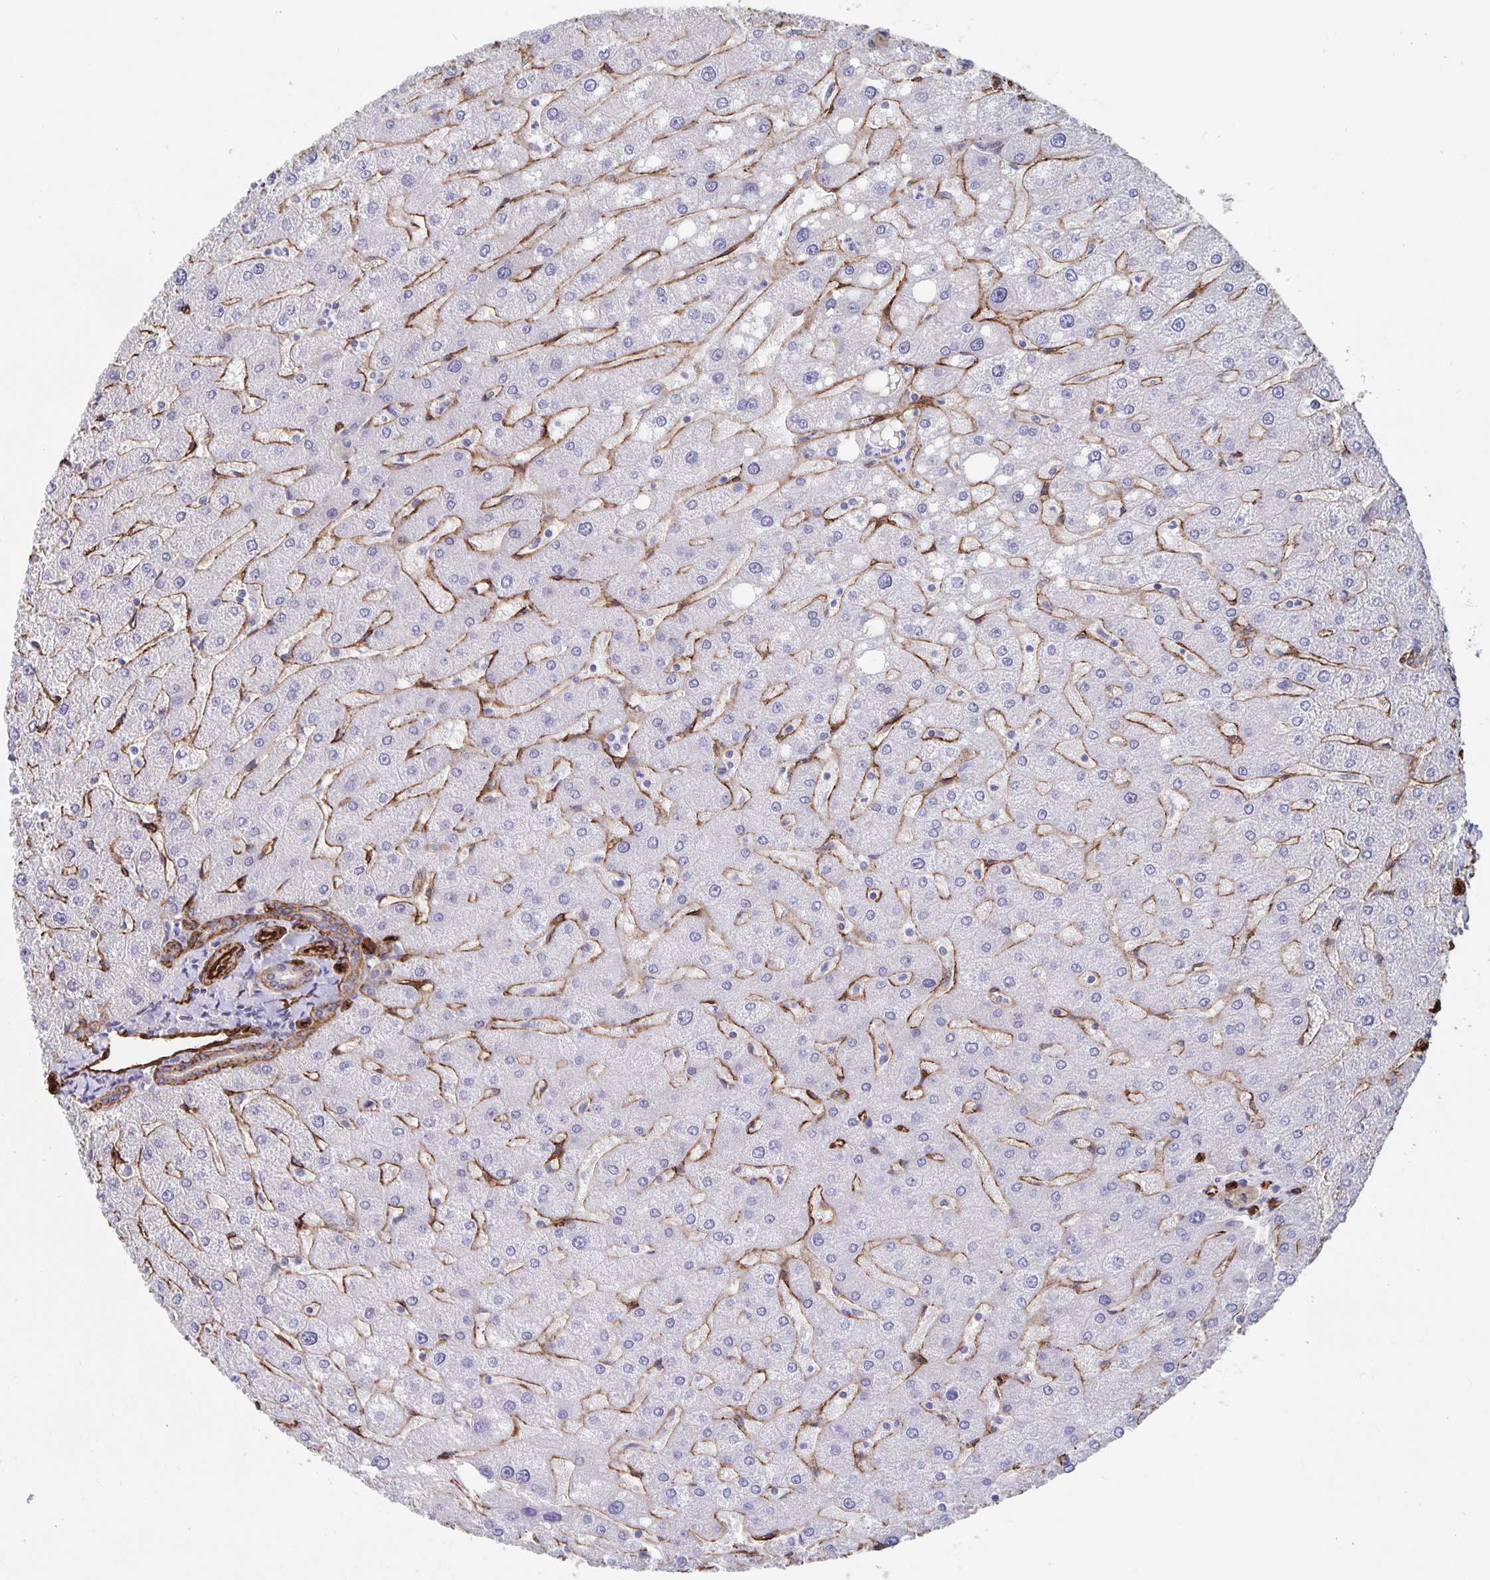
{"staining": {"intensity": "negative", "quantity": "none", "location": "none"}, "tissue": "liver", "cell_type": "Cholangiocytes", "image_type": "normal", "snomed": [{"axis": "morphology", "description": "Normal tissue, NOS"}, {"axis": "topography", "description": "Liver"}], "caption": "A high-resolution photomicrograph shows immunohistochemistry (IHC) staining of unremarkable liver, which reveals no significant staining in cholangiocytes.", "gene": "DCHS2", "patient": {"sex": "male", "age": 67}}